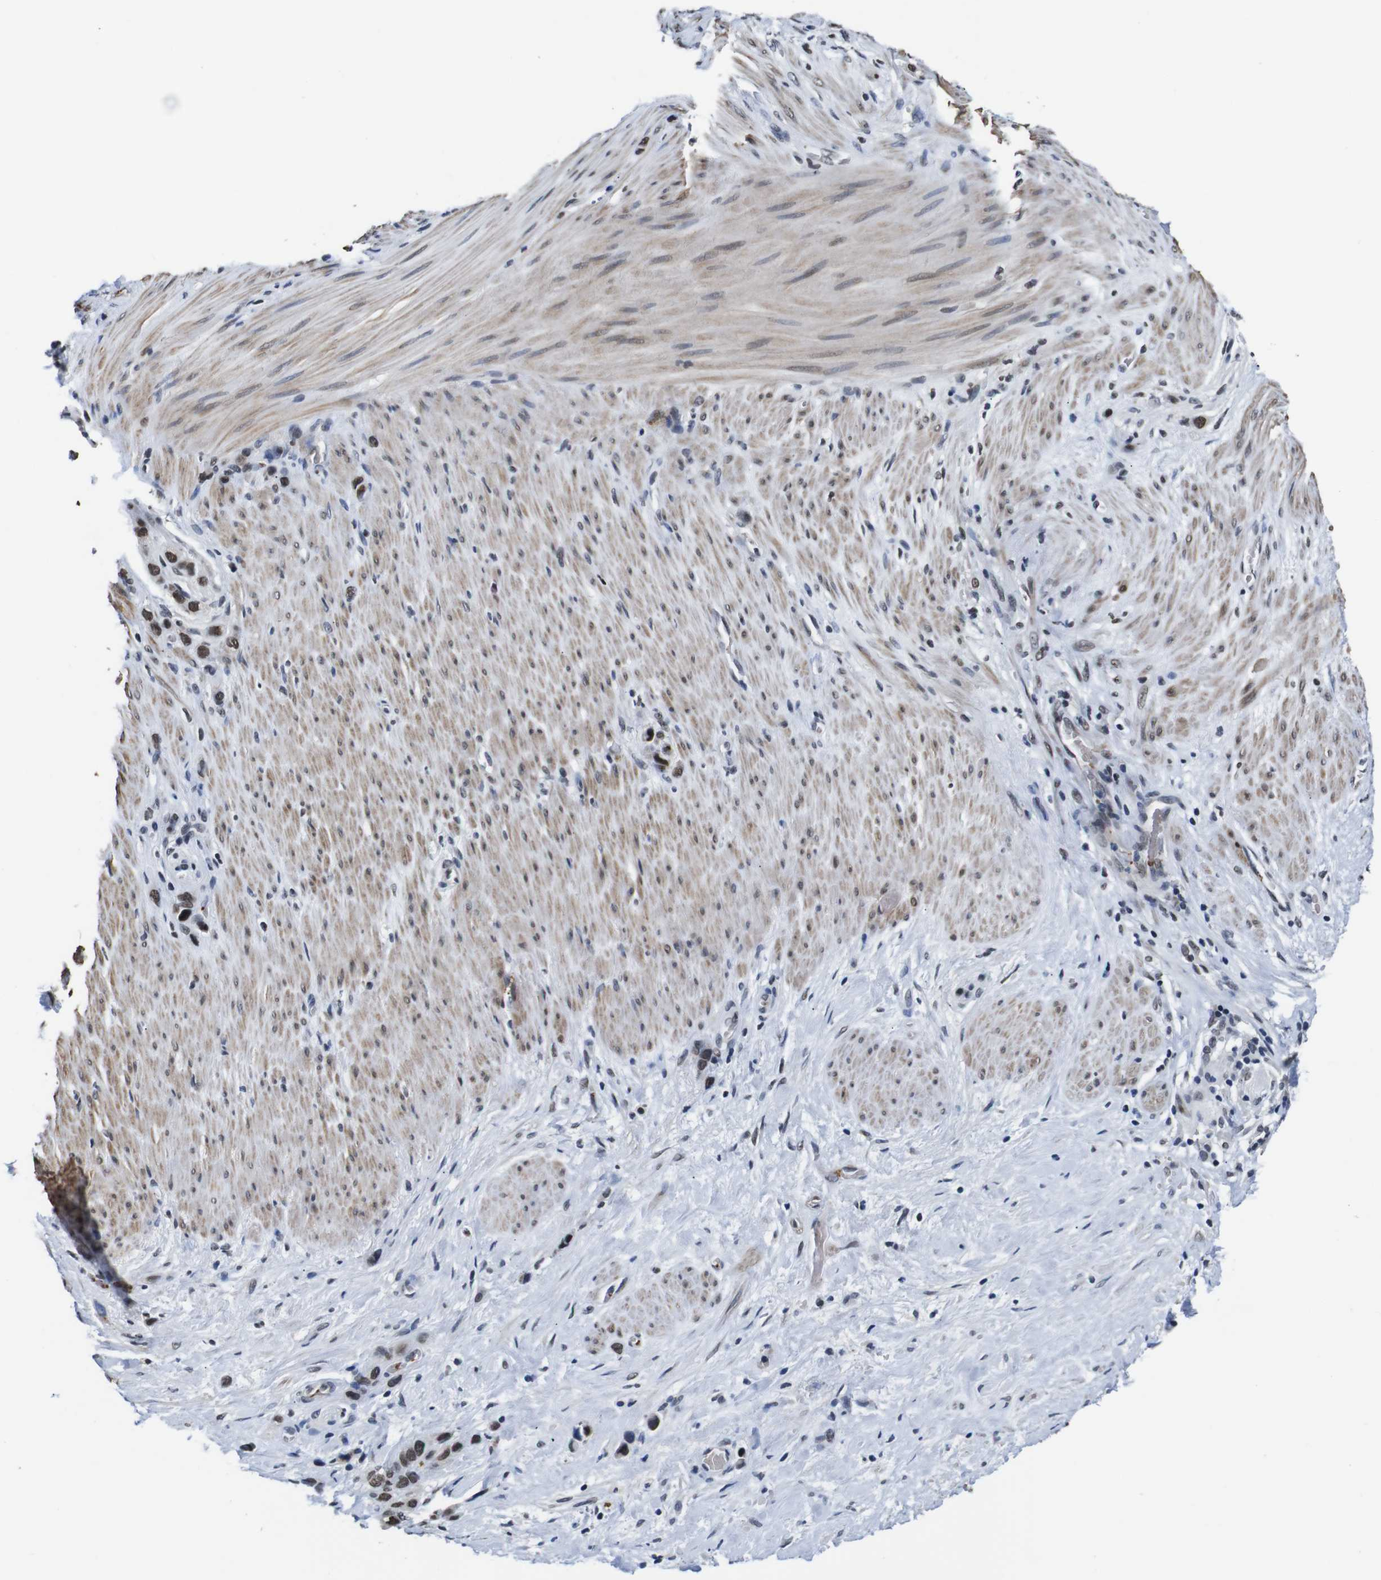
{"staining": {"intensity": "moderate", "quantity": ">75%", "location": "nuclear"}, "tissue": "stomach cancer", "cell_type": "Tumor cells", "image_type": "cancer", "snomed": [{"axis": "morphology", "description": "Adenocarcinoma, NOS"}, {"axis": "morphology", "description": "Adenocarcinoma, High grade"}, {"axis": "topography", "description": "Stomach, upper"}, {"axis": "topography", "description": "Stomach, lower"}], "caption": "Immunohistochemical staining of human stomach cancer (adenocarcinoma) shows moderate nuclear protein positivity in approximately >75% of tumor cells. The staining is performed using DAB (3,3'-diaminobenzidine) brown chromogen to label protein expression. The nuclei are counter-stained blue using hematoxylin.", "gene": "ILDR2", "patient": {"sex": "female", "age": 65}}